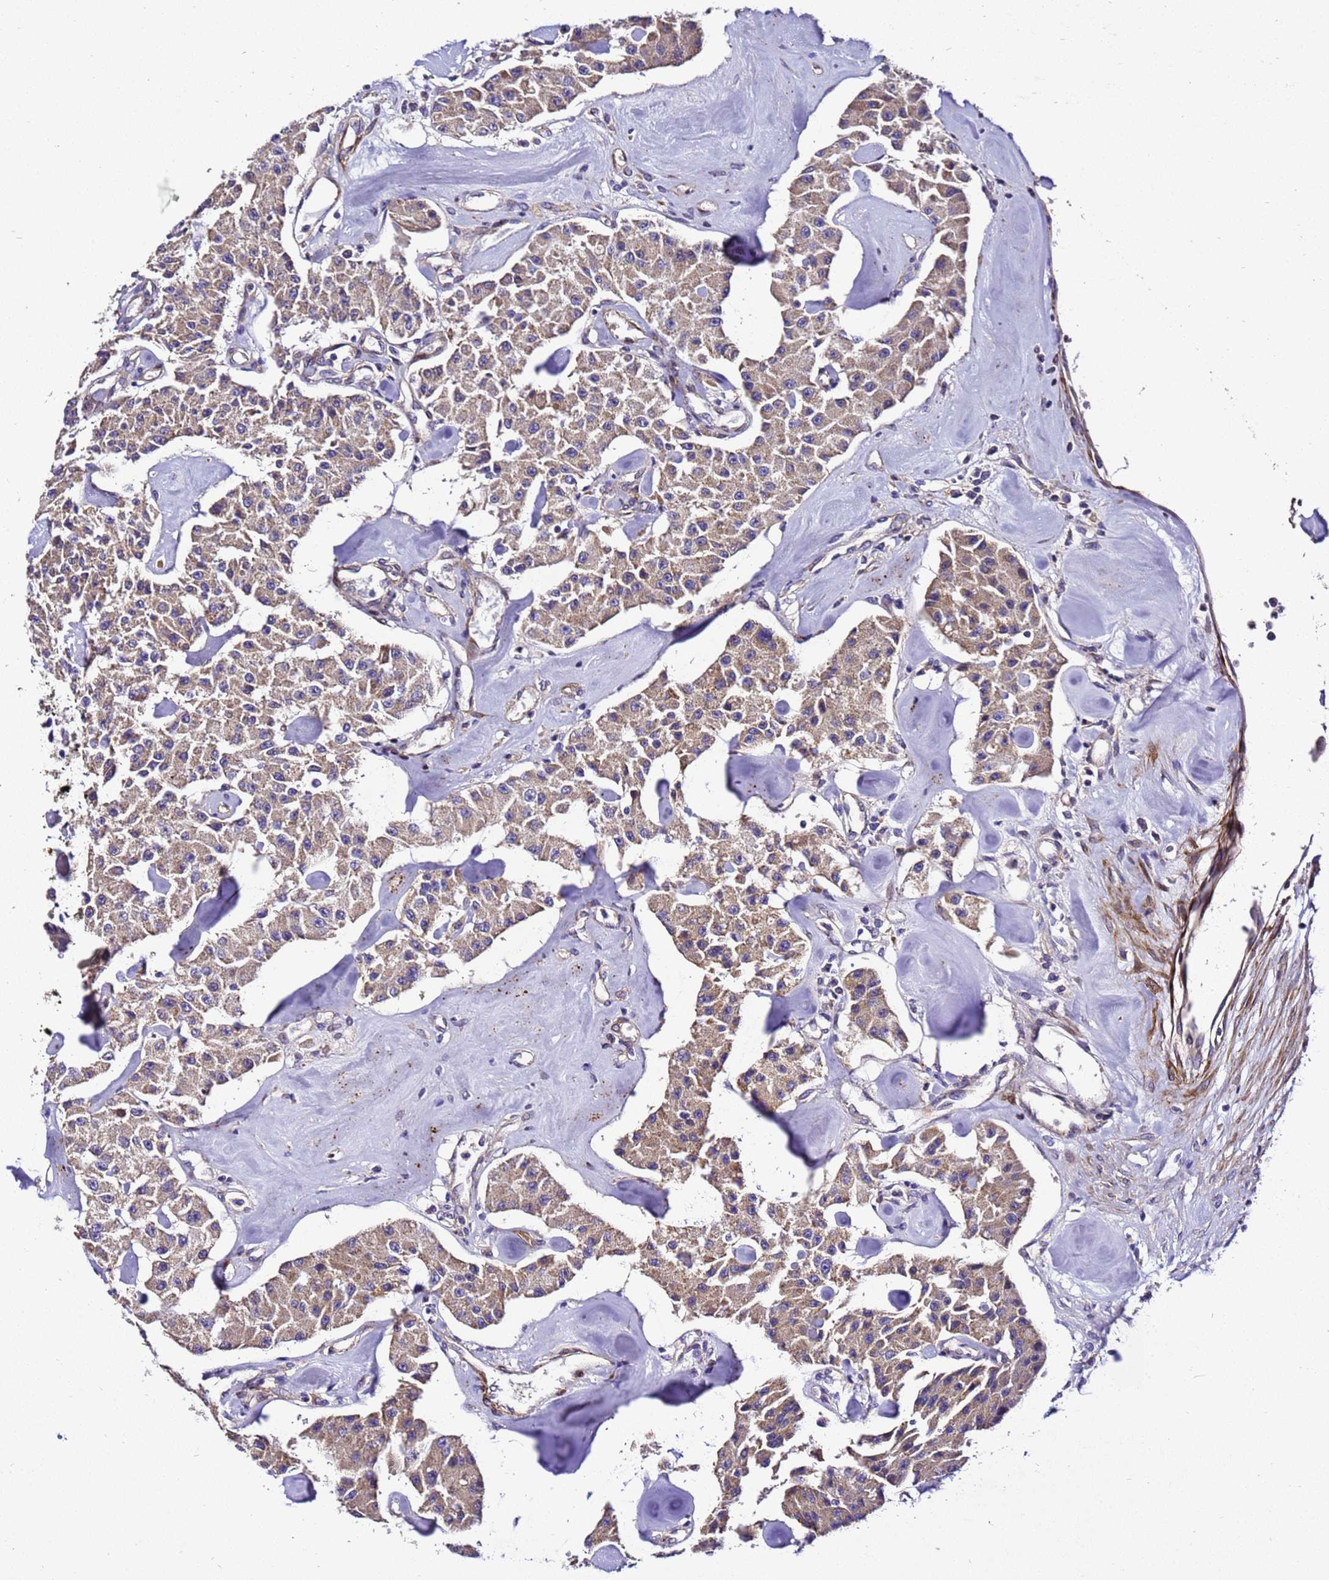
{"staining": {"intensity": "weak", "quantity": ">75%", "location": "cytoplasmic/membranous"}, "tissue": "carcinoid", "cell_type": "Tumor cells", "image_type": "cancer", "snomed": [{"axis": "morphology", "description": "Carcinoid, malignant, NOS"}, {"axis": "topography", "description": "Pancreas"}], "caption": "Tumor cells reveal low levels of weak cytoplasmic/membranous staining in approximately >75% of cells in human carcinoid (malignant).", "gene": "ZNF417", "patient": {"sex": "male", "age": 41}}